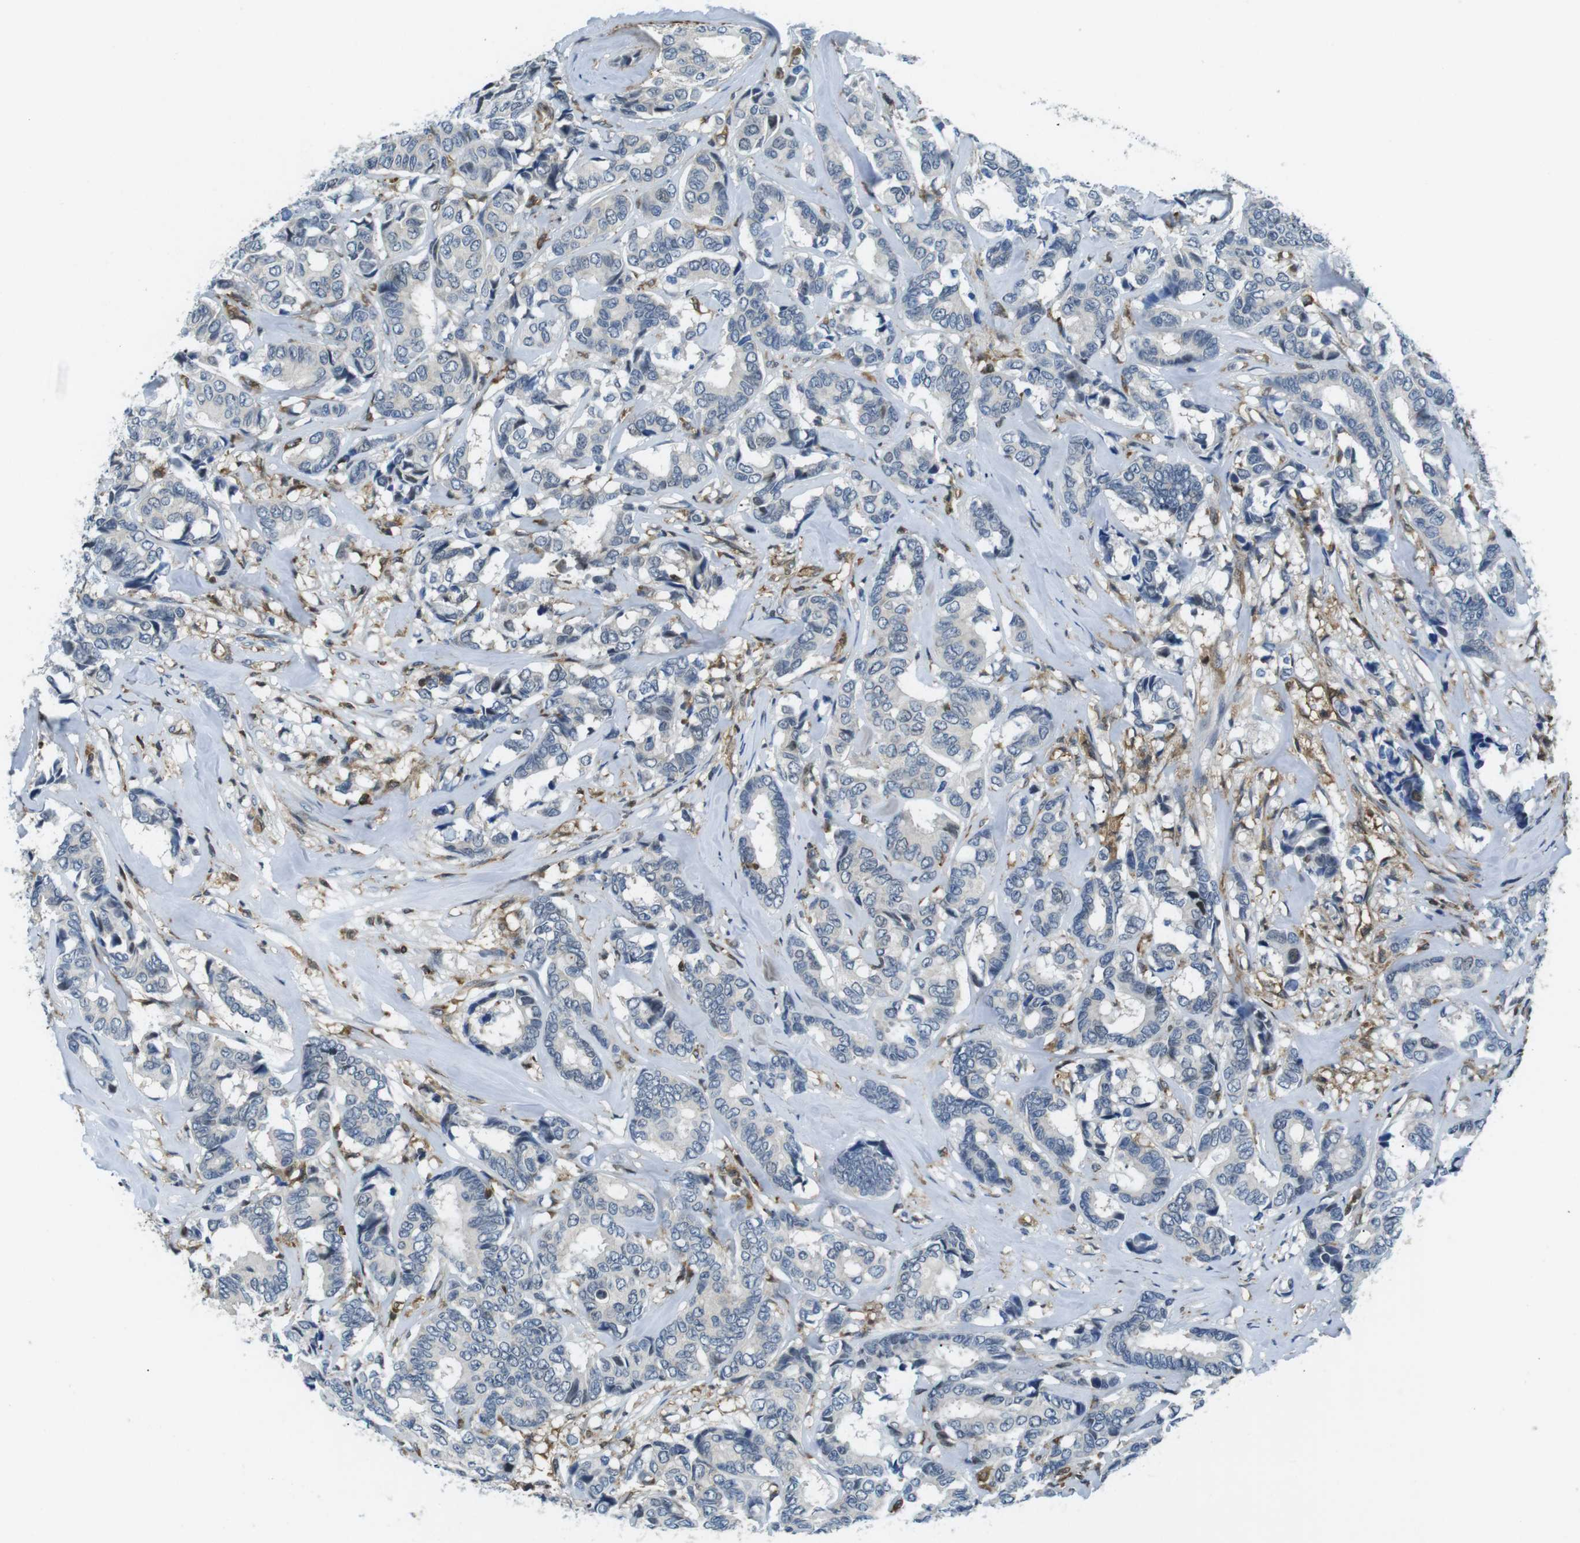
{"staining": {"intensity": "negative", "quantity": "none", "location": "none"}, "tissue": "breast cancer", "cell_type": "Tumor cells", "image_type": "cancer", "snomed": [{"axis": "morphology", "description": "Duct carcinoma"}, {"axis": "topography", "description": "Breast"}], "caption": "There is no significant expression in tumor cells of breast cancer. (Stains: DAB (3,3'-diaminobenzidine) immunohistochemistry (IHC) with hematoxylin counter stain, Microscopy: brightfield microscopy at high magnification).", "gene": "STK10", "patient": {"sex": "female", "age": 87}}